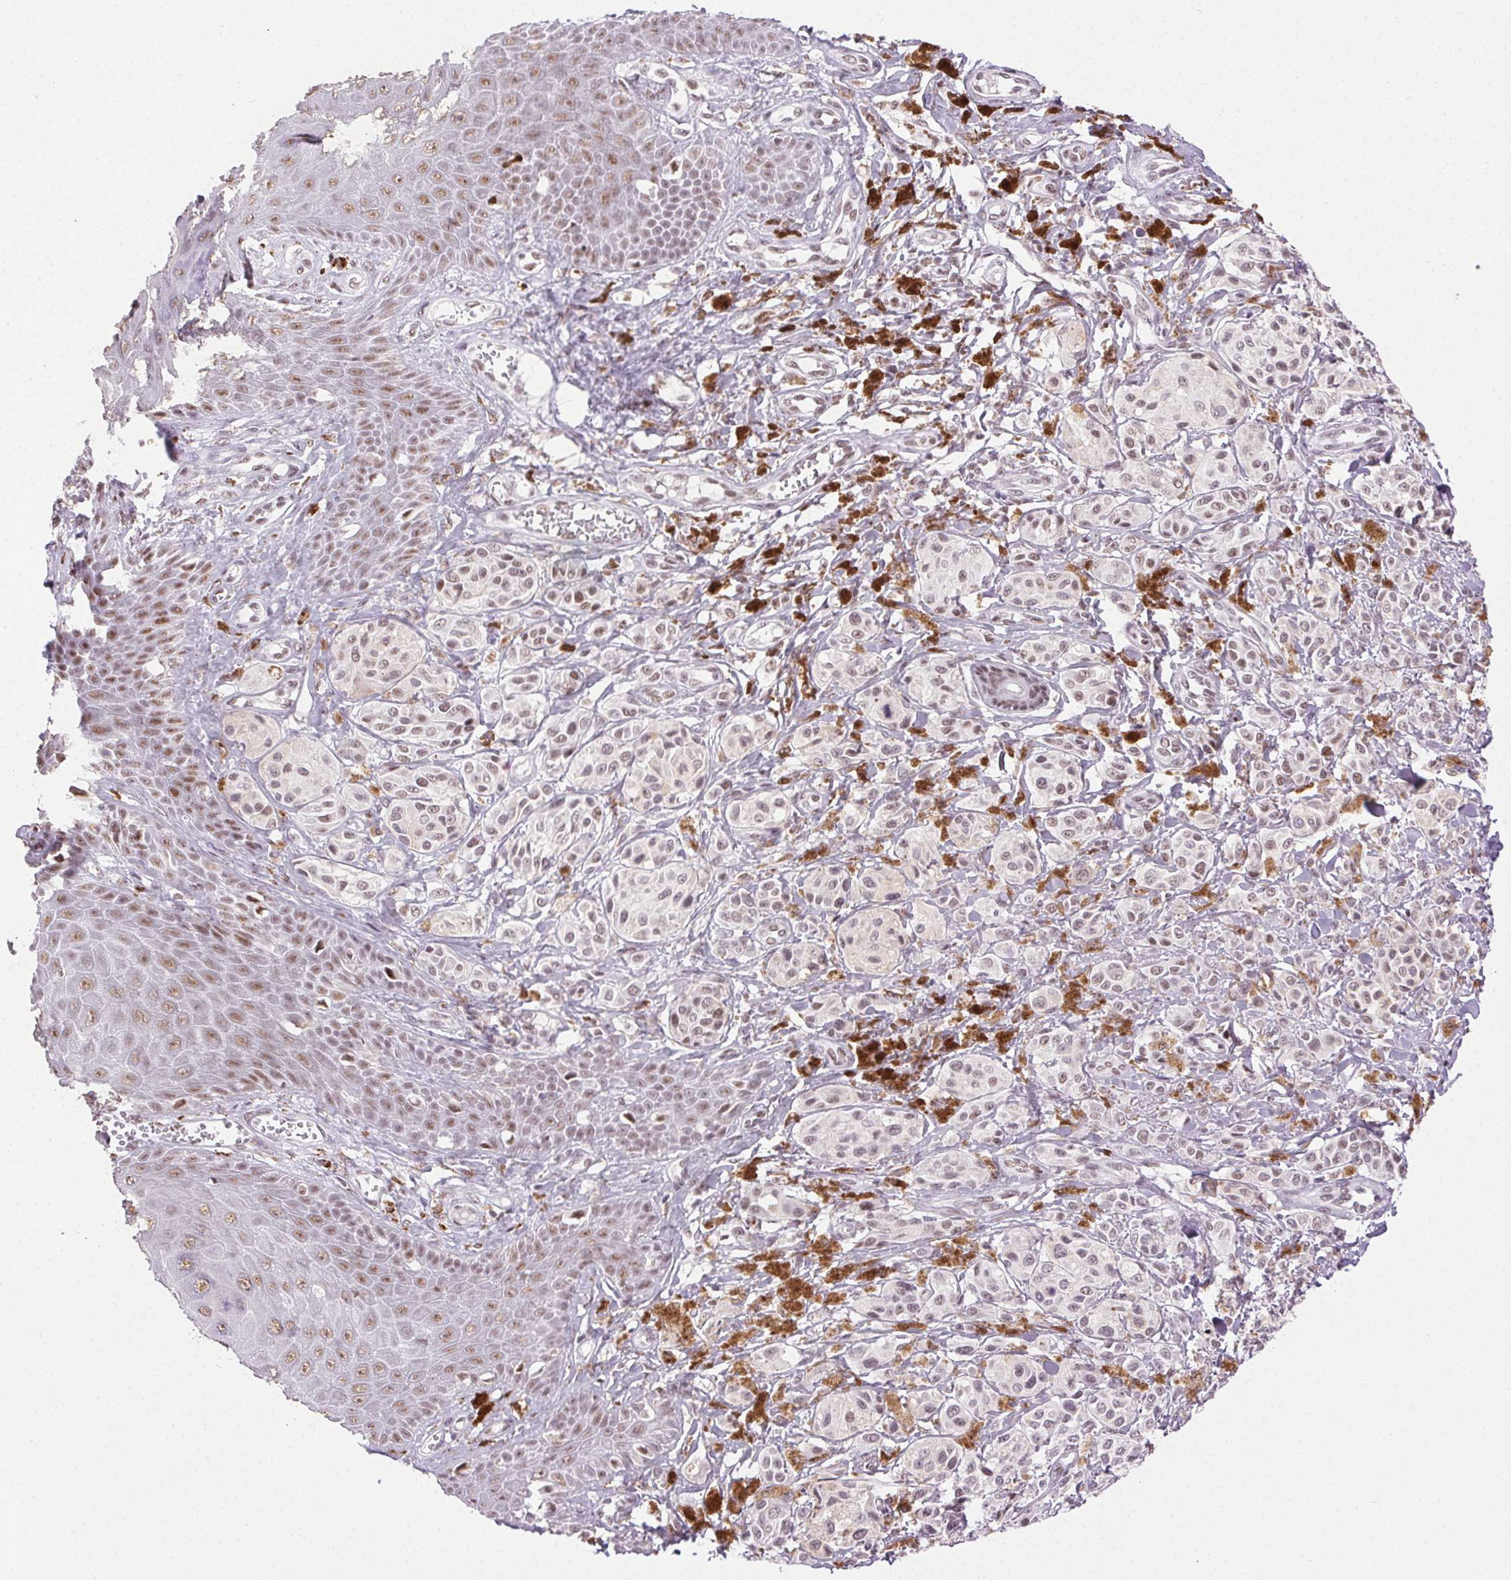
{"staining": {"intensity": "weak", "quantity": "<25%", "location": "nuclear"}, "tissue": "melanoma", "cell_type": "Tumor cells", "image_type": "cancer", "snomed": [{"axis": "morphology", "description": "Malignant melanoma, NOS"}, {"axis": "topography", "description": "Skin"}], "caption": "Micrograph shows no significant protein expression in tumor cells of melanoma.", "gene": "TRA2B", "patient": {"sex": "female", "age": 80}}